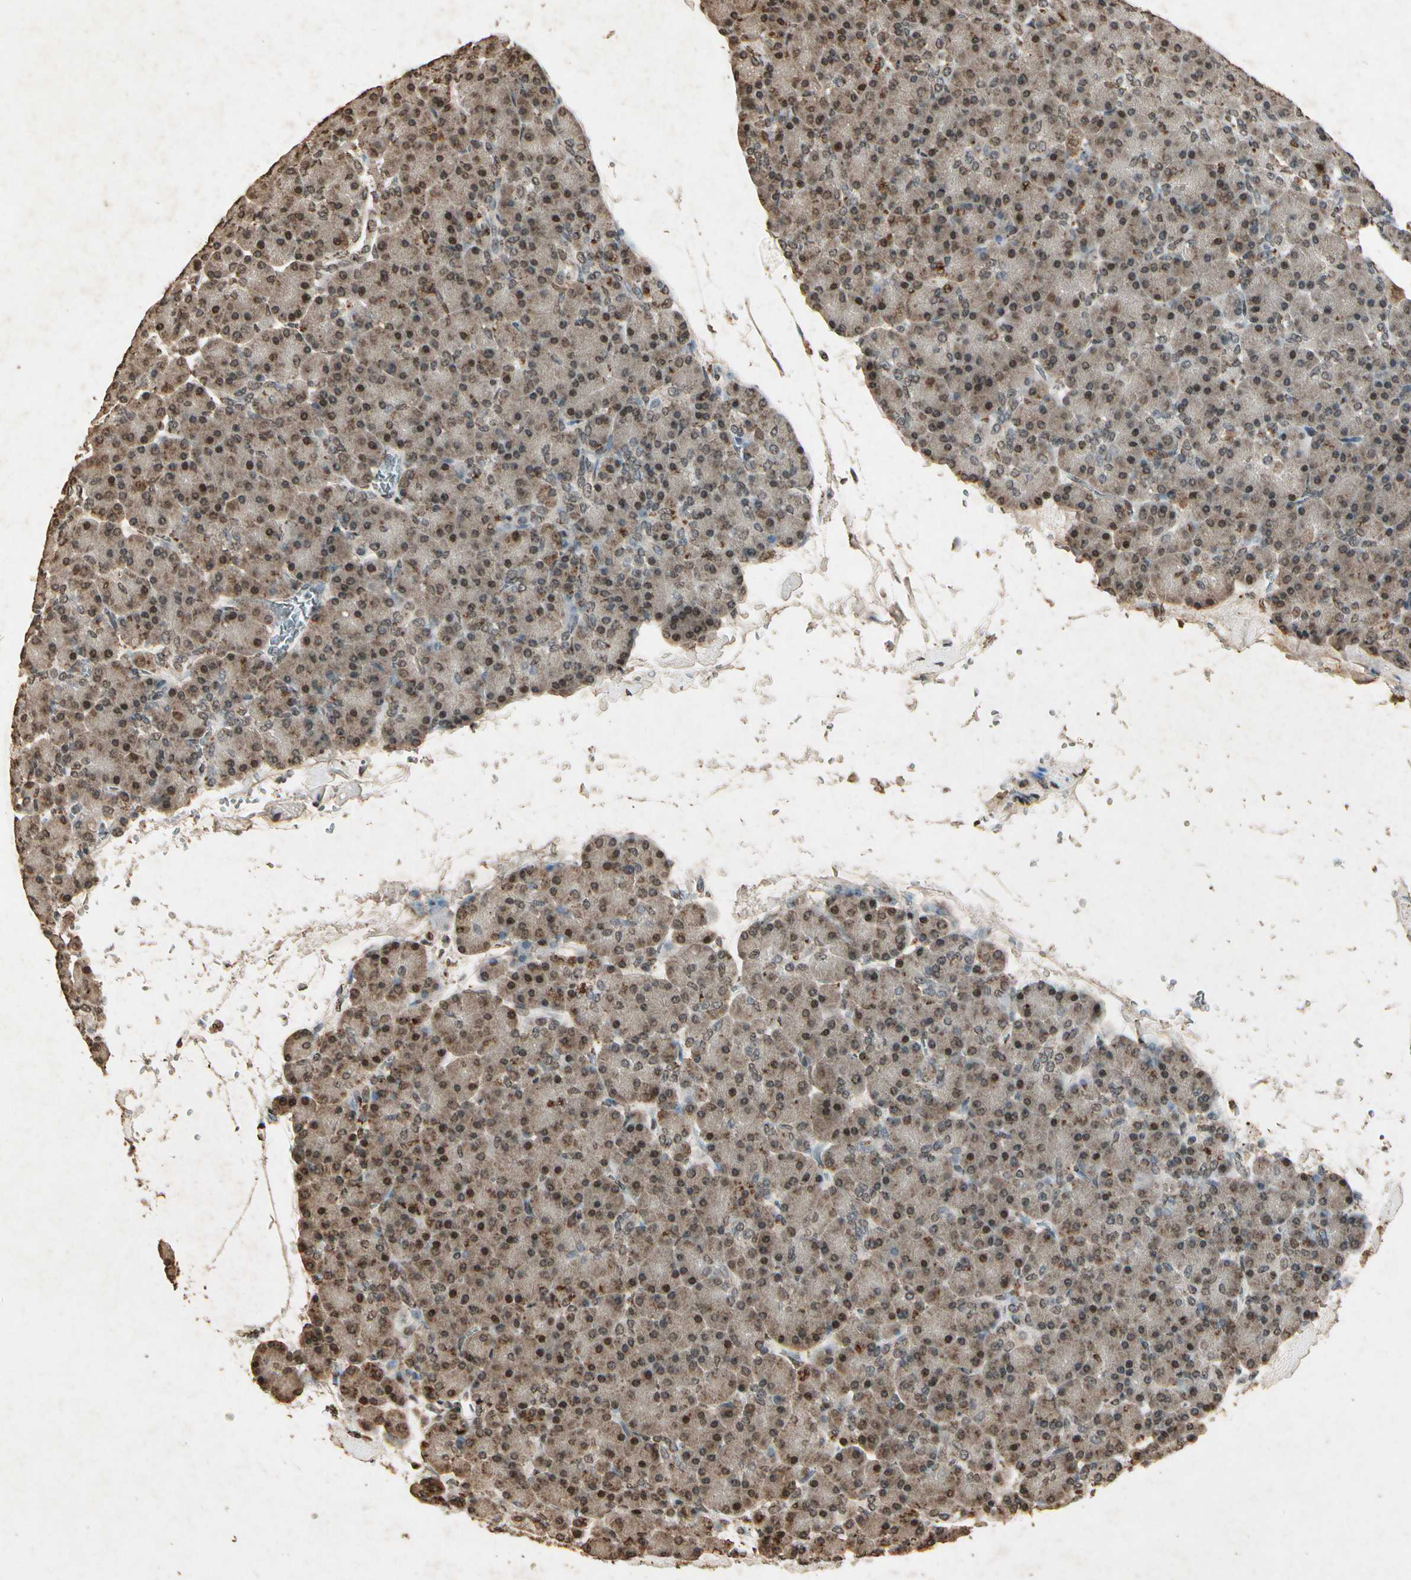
{"staining": {"intensity": "moderate", "quantity": ">75%", "location": "cytoplasmic/membranous,nuclear"}, "tissue": "pancreas", "cell_type": "Exocrine glandular cells", "image_type": "normal", "snomed": [{"axis": "morphology", "description": "Normal tissue, NOS"}, {"axis": "topography", "description": "Pancreas"}], "caption": "Protein staining of unremarkable pancreas displays moderate cytoplasmic/membranous,nuclear staining in about >75% of exocrine glandular cells.", "gene": "GC", "patient": {"sex": "female", "age": 43}}